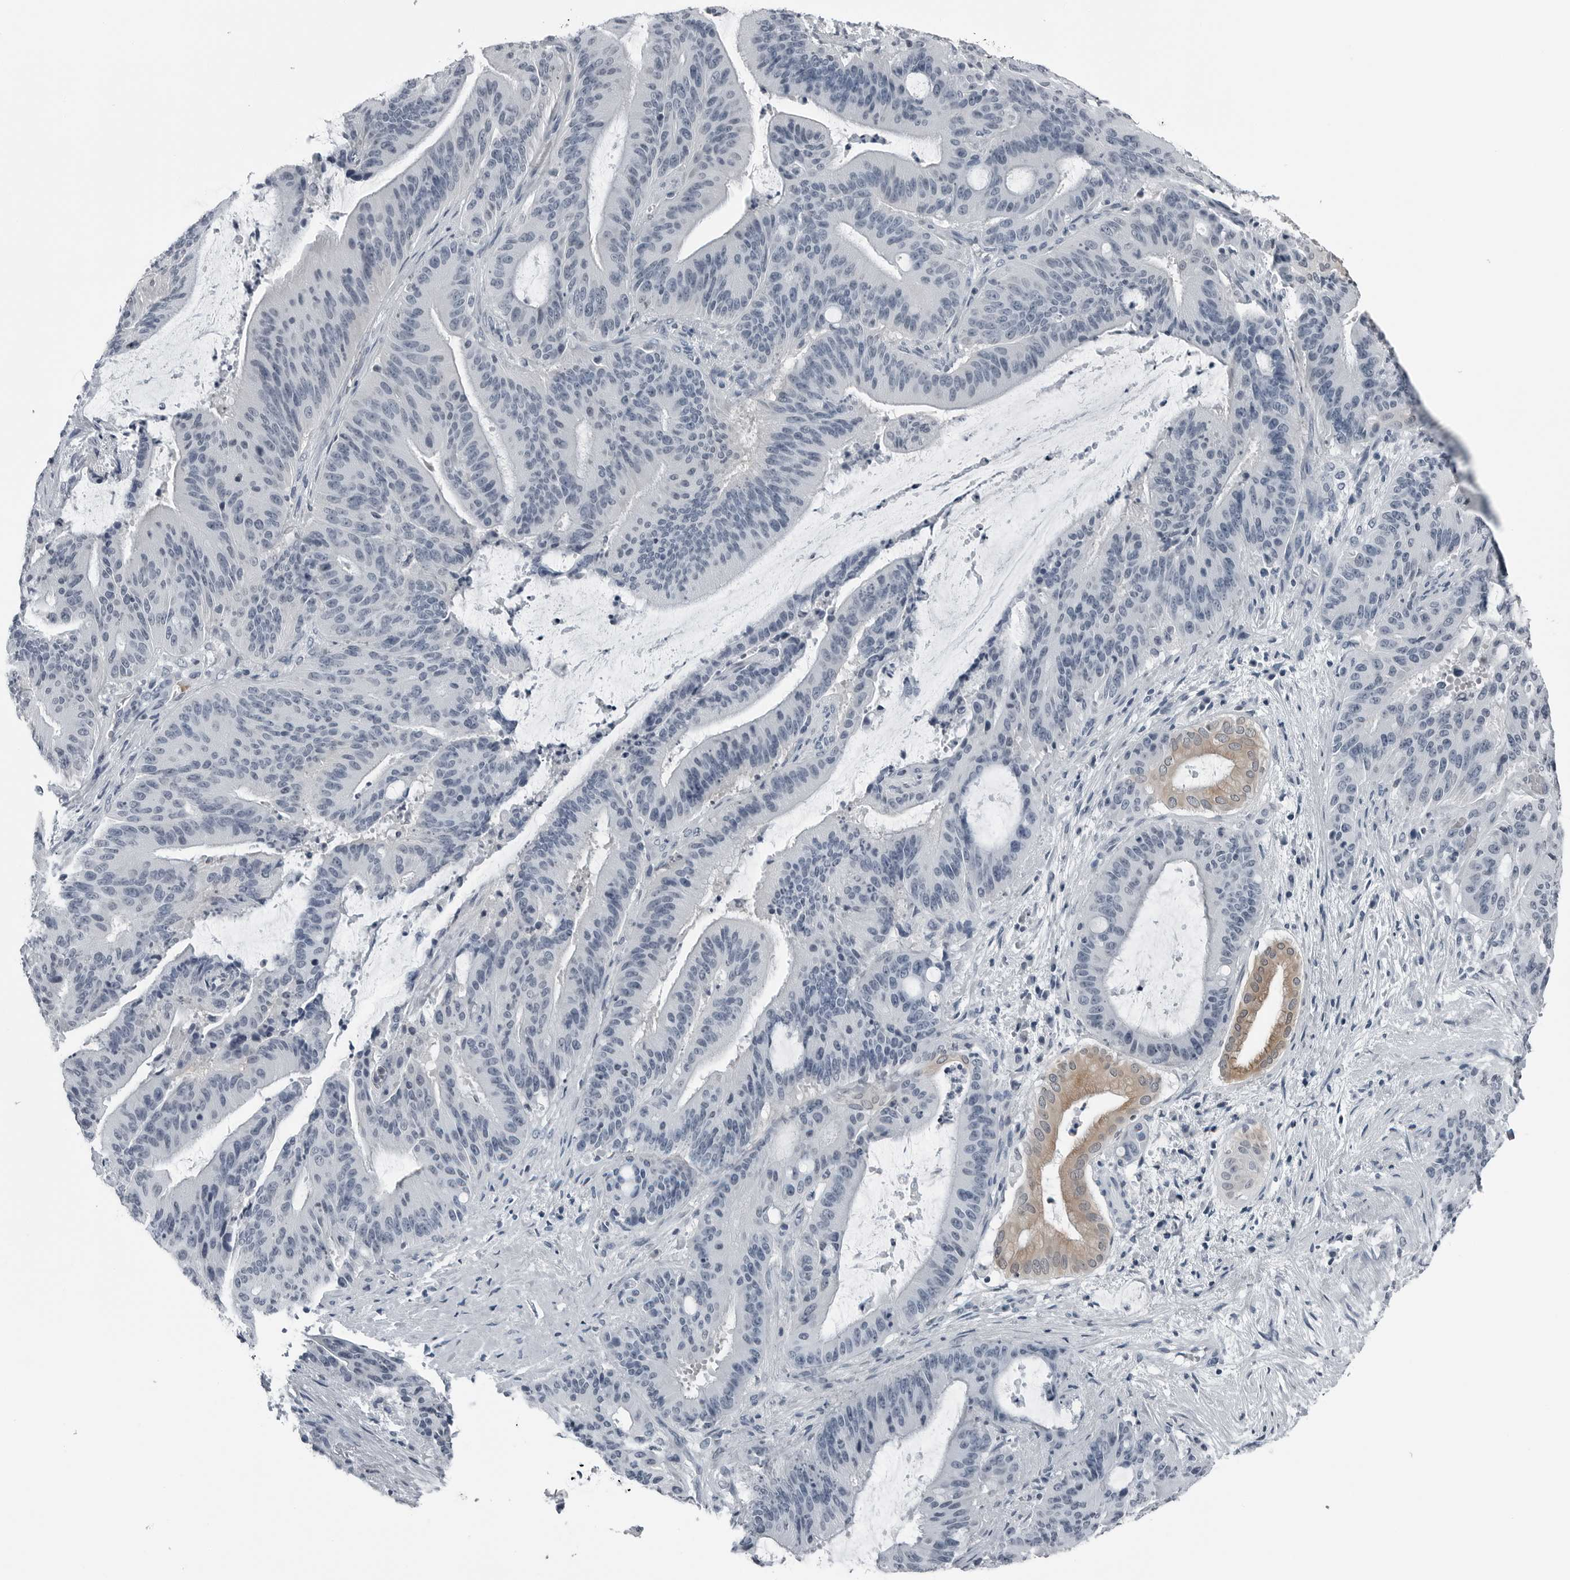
{"staining": {"intensity": "moderate", "quantity": "<25%", "location": "cytoplasmic/membranous"}, "tissue": "liver cancer", "cell_type": "Tumor cells", "image_type": "cancer", "snomed": [{"axis": "morphology", "description": "Normal tissue, NOS"}, {"axis": "morphology", "description": "Cholangiocarcinoma"}, {"axis": "topography", "description": "Liver"}, {"axis": "topography", "description": "Peripheral nerve tissue"}], "caption": "Human liver cancer (cholangiocarcinoma) stained for a protein (brown) exhibits moderate cytoplasmic/membranous positive staining in about <25% of tumor cells.", "gene": "SPINK1", "patient": {"sex": "female", "age": 73}}